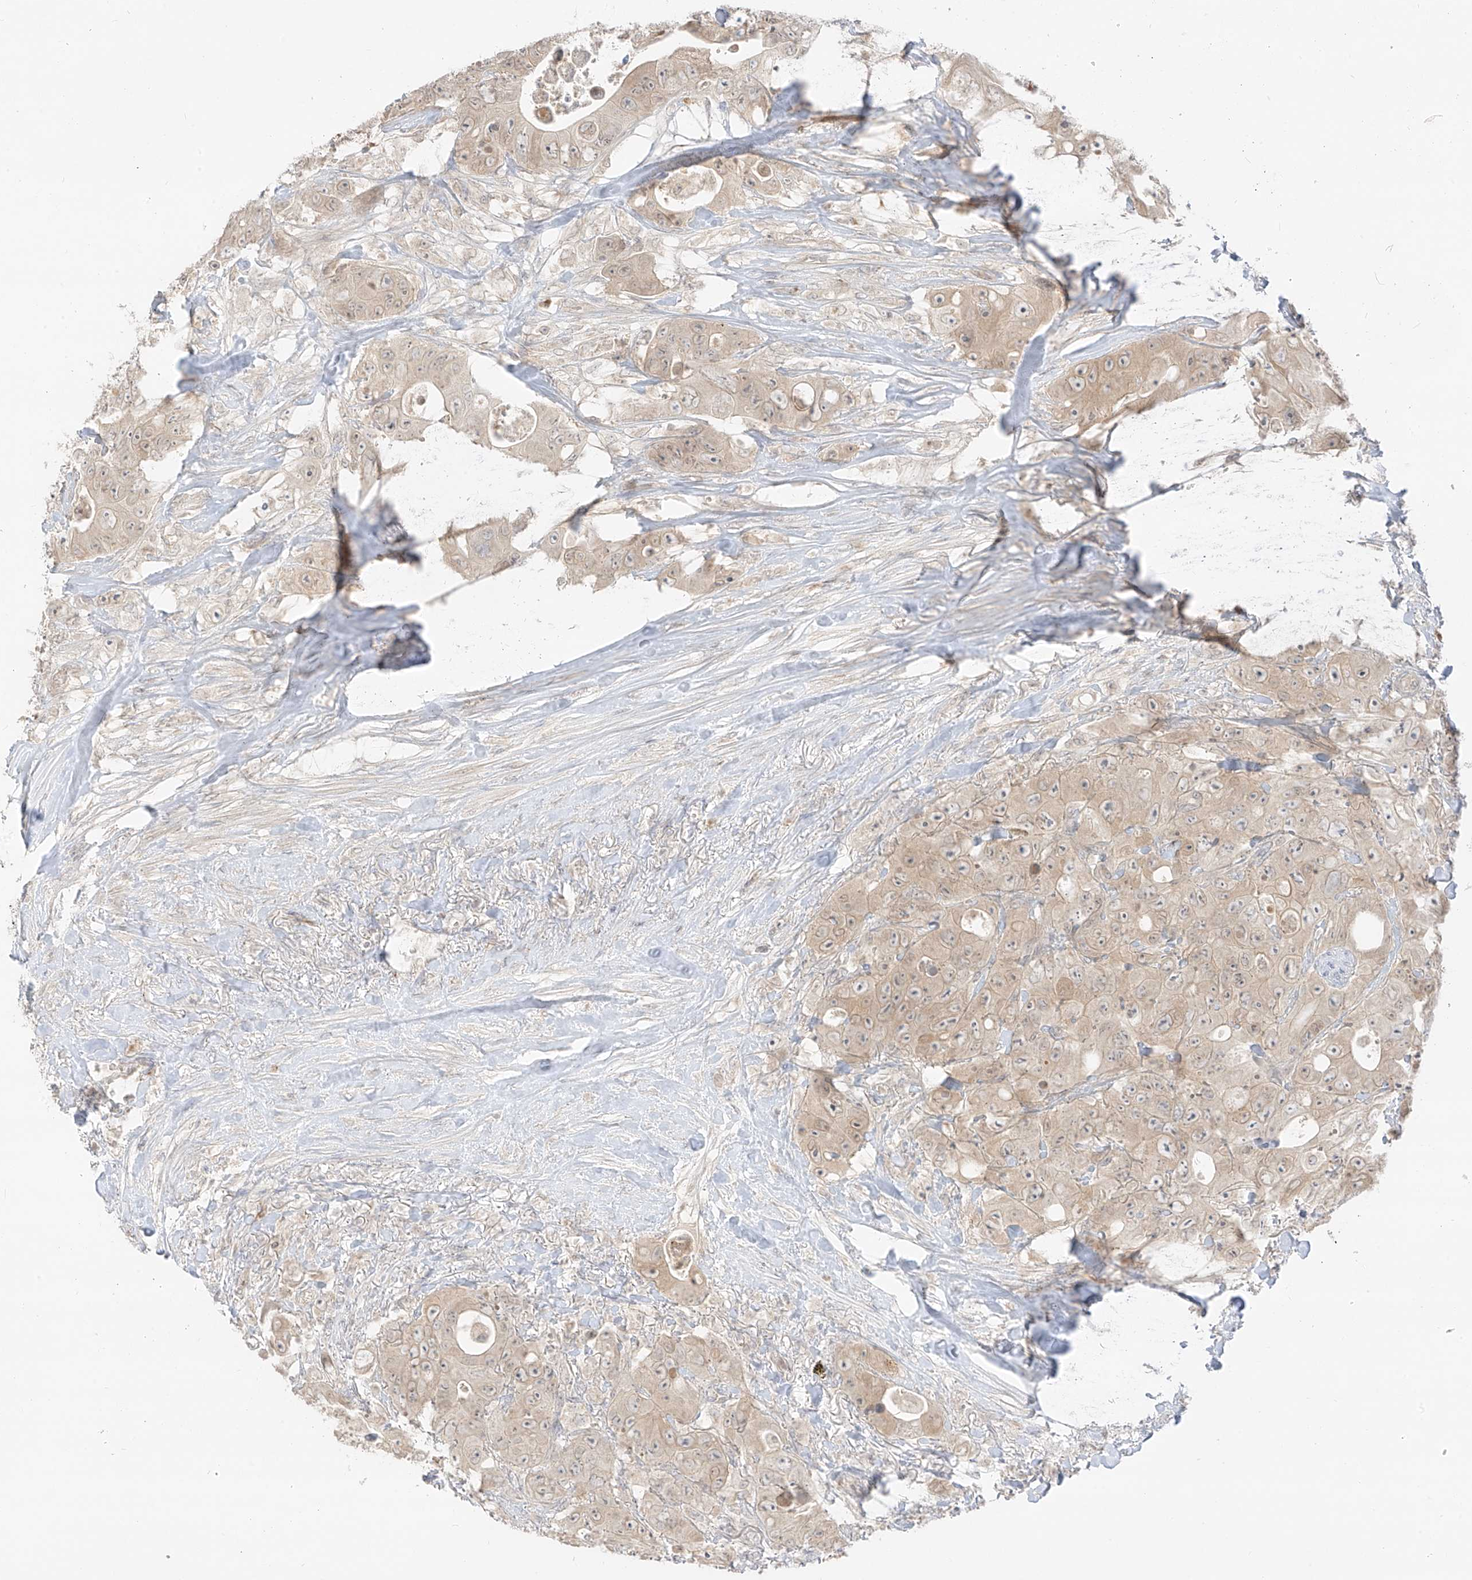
{"staining": {"intensity": "weak", "quantity": ">75%", "location": "cytoplasmic/membranous"}, "tissue": "colorectal cancer", "cell_type": "Tumor cells", "image_type": "cancer", "snomed": [{"axis": "morphology", "description": "Adenocarcinoma, NOS"}, {"axis": "topography", "description": "Colon"}], "caption": "Protein expression analysis of colorectal adenocarcinoma shows weak cytoplasmic/membranous expression in approximately >75% of tumor cells.", "gene": "LIPT1", "patient": {"sex": "female", "age": 46}}